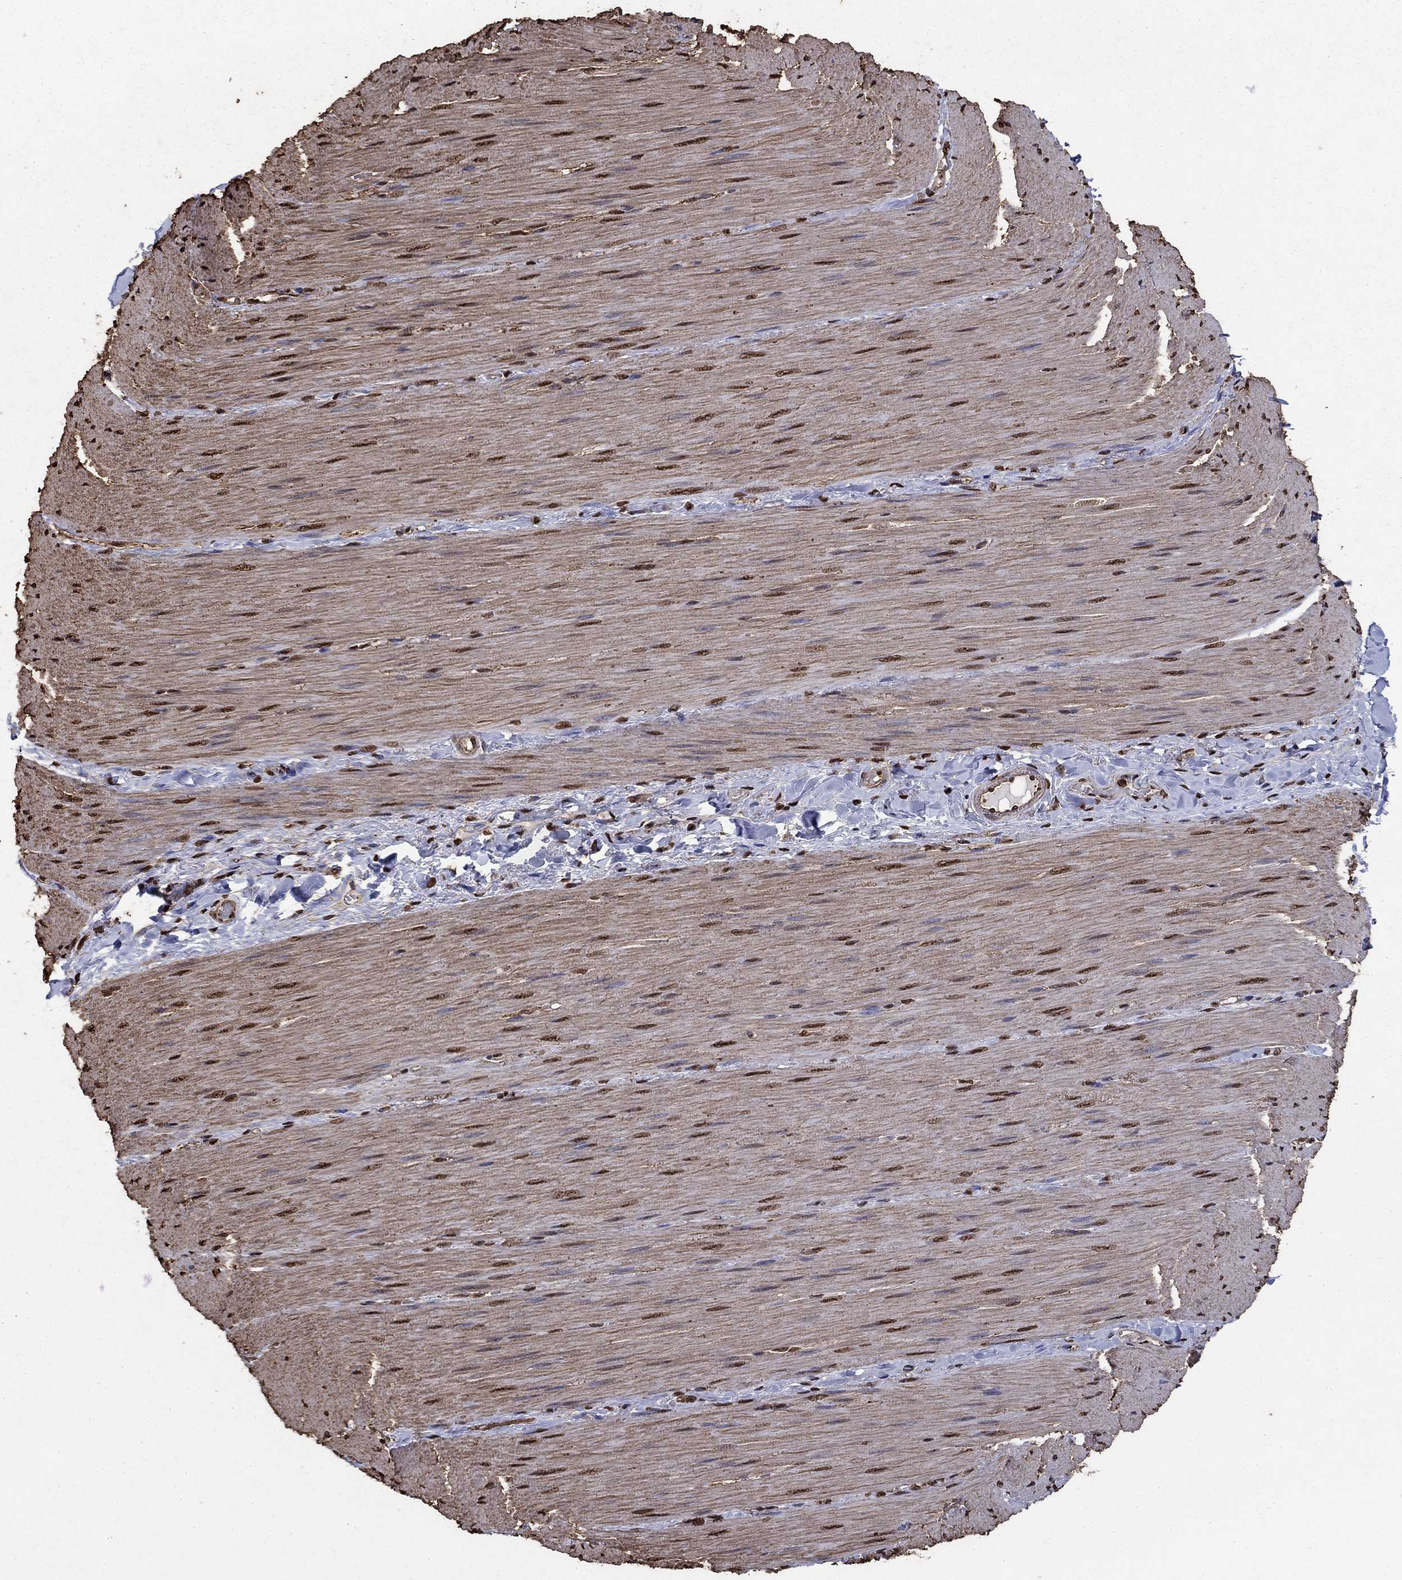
{"staining": {"intensity": "negative", "quantity": "none", "location": "none"}, "tissue": "adipose tissue", "cell_type": "Adipocytes", "image_type": "normal", "snomed": [{"axis": "morphology", "description": "Normal tissue, NOS"}, {"axis": "topography", "description": "Smooth muscle"}, {"axis": "topography", "description": "Duodenum"}, {"axis": "topography", "description": "Peripheral nerve tissue"}], "caption": "Adipocytes show no significant staining in normal adipose tissue.", "gene": "GAPDH", "patient": {"sex": "female", "age": 61}}